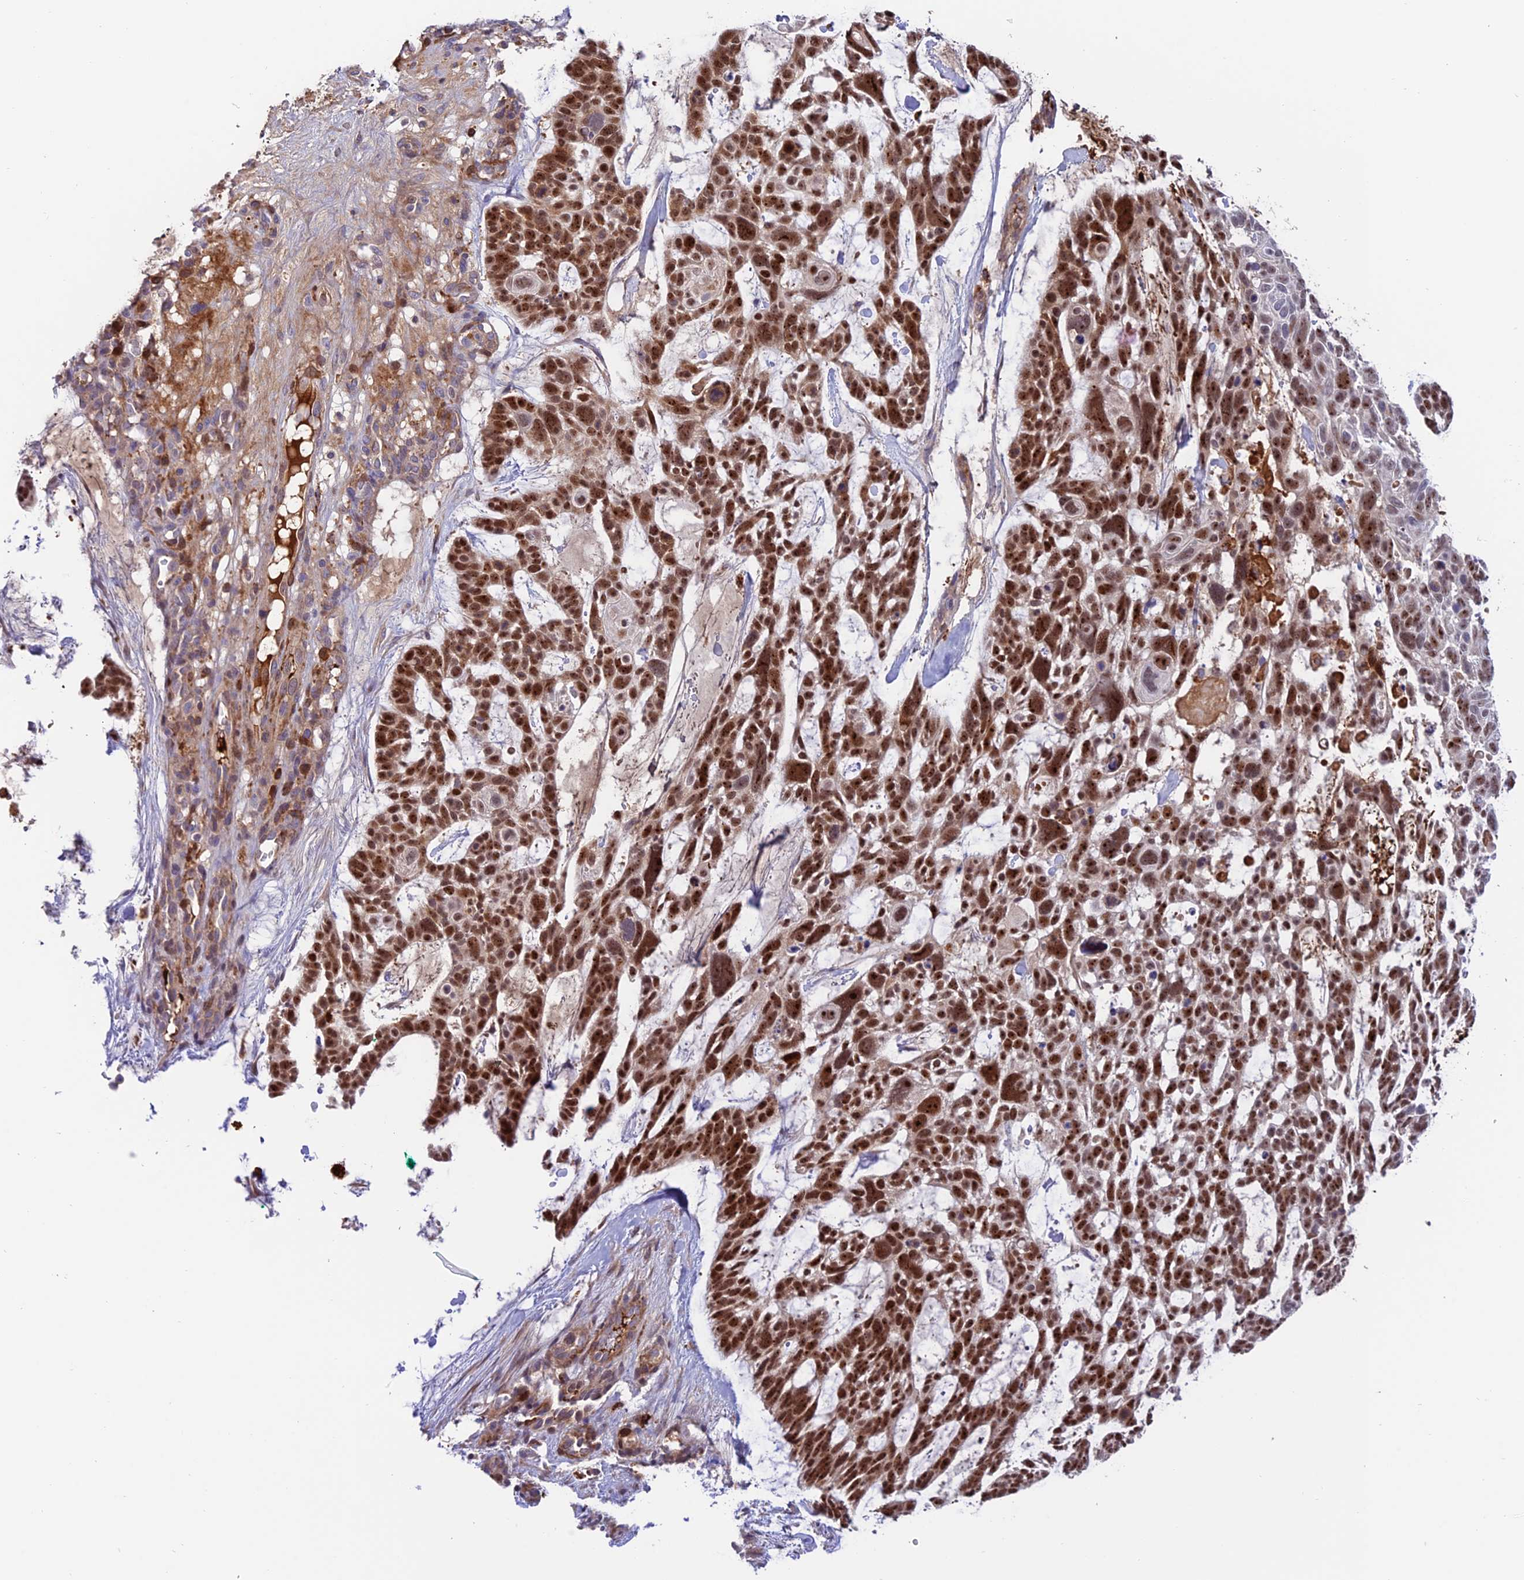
{"staining": {"intensity": "moderate", "quantity": ">75%", "location": "nuclear"}, "tissue": "skin cancer", "cell_type": "Tumor cells", "image_type": "cancer", "snomed": [{"axis": "morphology", "description": "Basal cell carcinoma"}, {"axis": "topography", "description": "Skin"}], "caption": "Protein expression analysis of skin cancer (basal cell carcinoma) shows moderate nuclear staining in about >75% of tumor cells.", "gene": "ARHGEF18", "patient": {"sex": "male", "age": 88}}